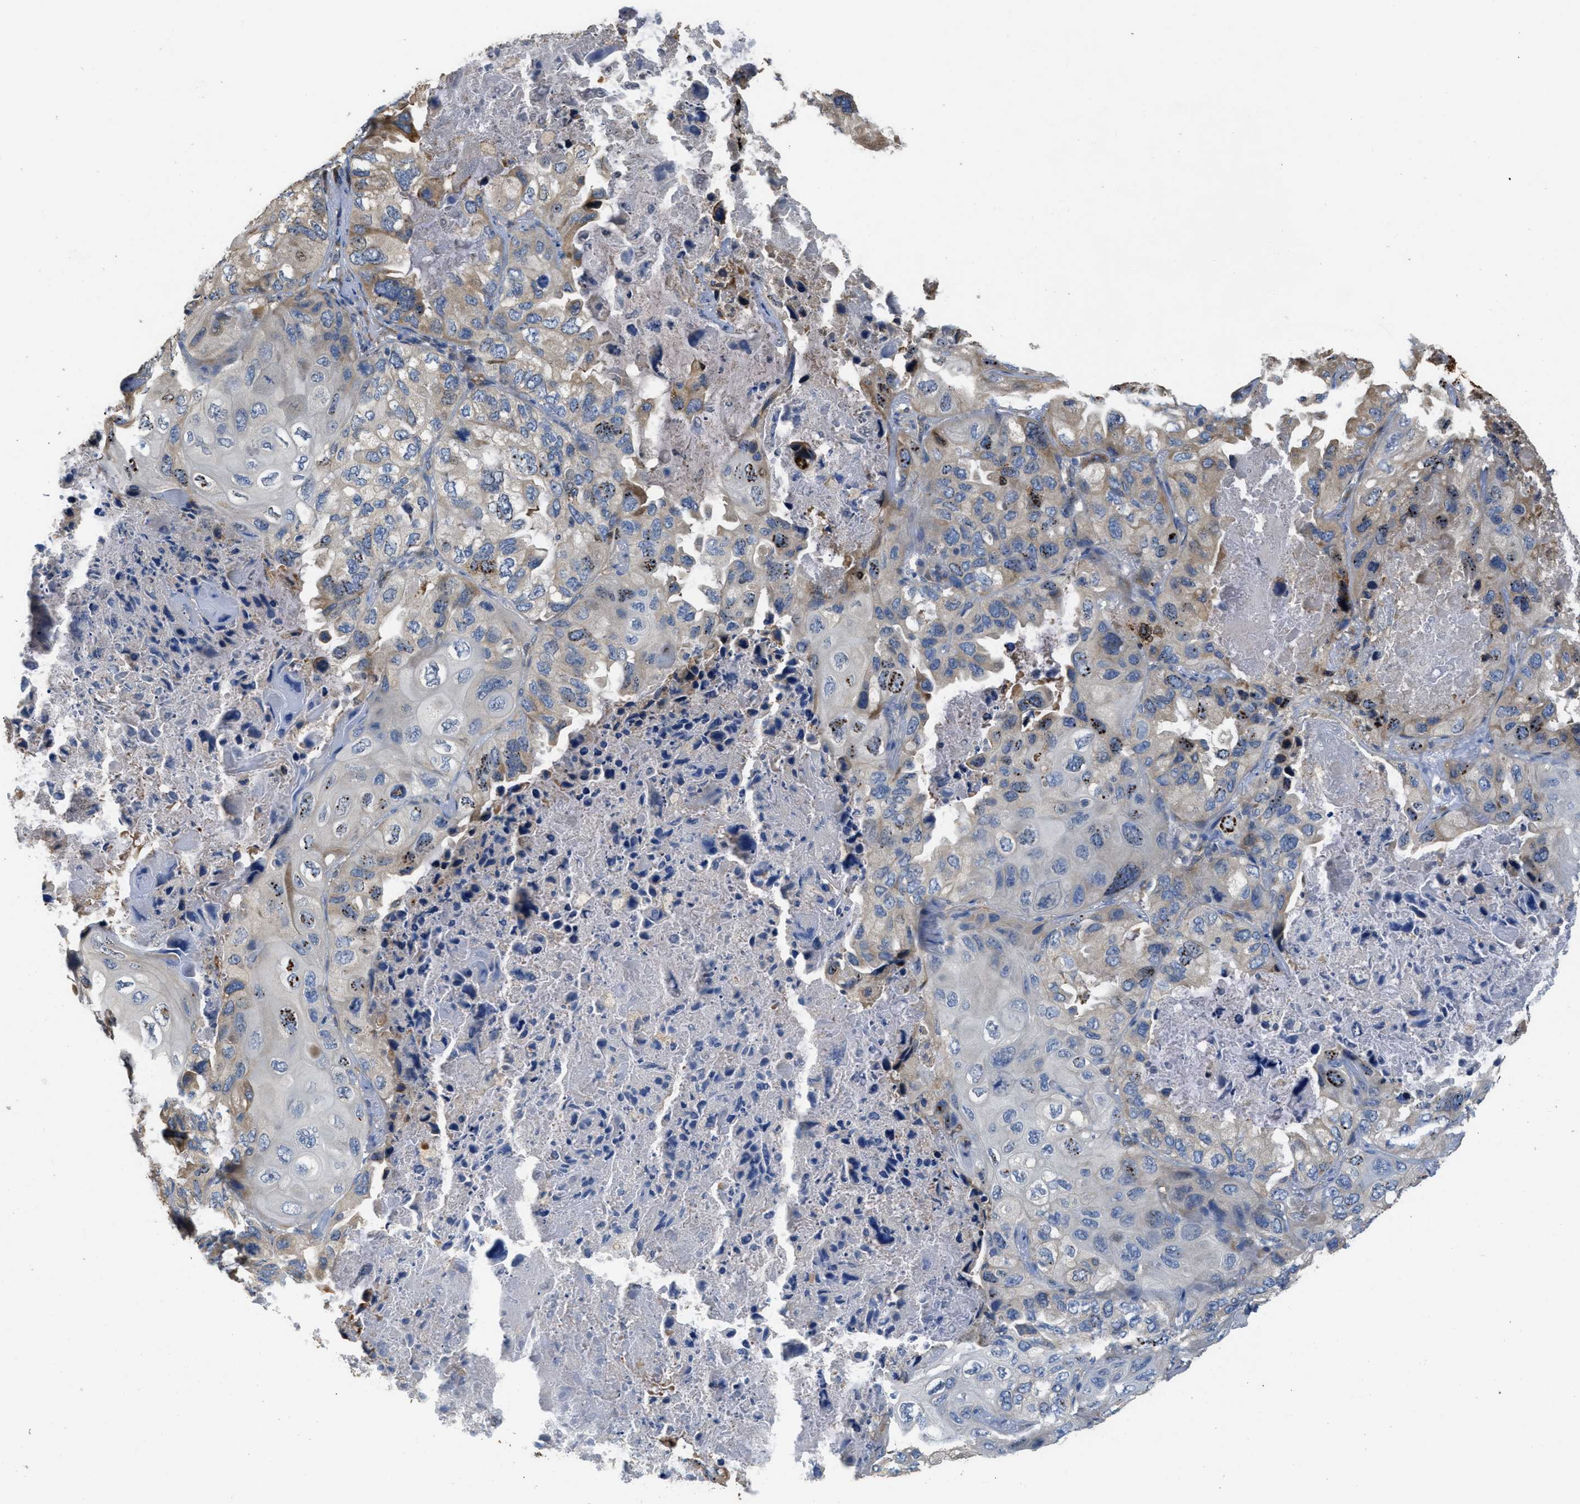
{"staining": {"intensity": "moderate", "quantity": "<25%", "location": "cytoplasmic/membranous"}, "tissue": "lung cancer", "cell_type": "Tumor cells", "image_type": "cancer", "snomed": [{"axis": "morphology", "description": "Squamous cell carcinoma, NOS"}, {"axis": "topography", "description": "Lung"}], "caption": "DAB (3,3'-diaminobenzidine) immunohistochemical staining of human lung cancer (squamous cell carcinoma) demonstrates moderate cytoplasmic/membranous protein staining in about <25% of tumor cells.", "gene": "RIPK2", "patient": {"sex": "female", "age": 73}}